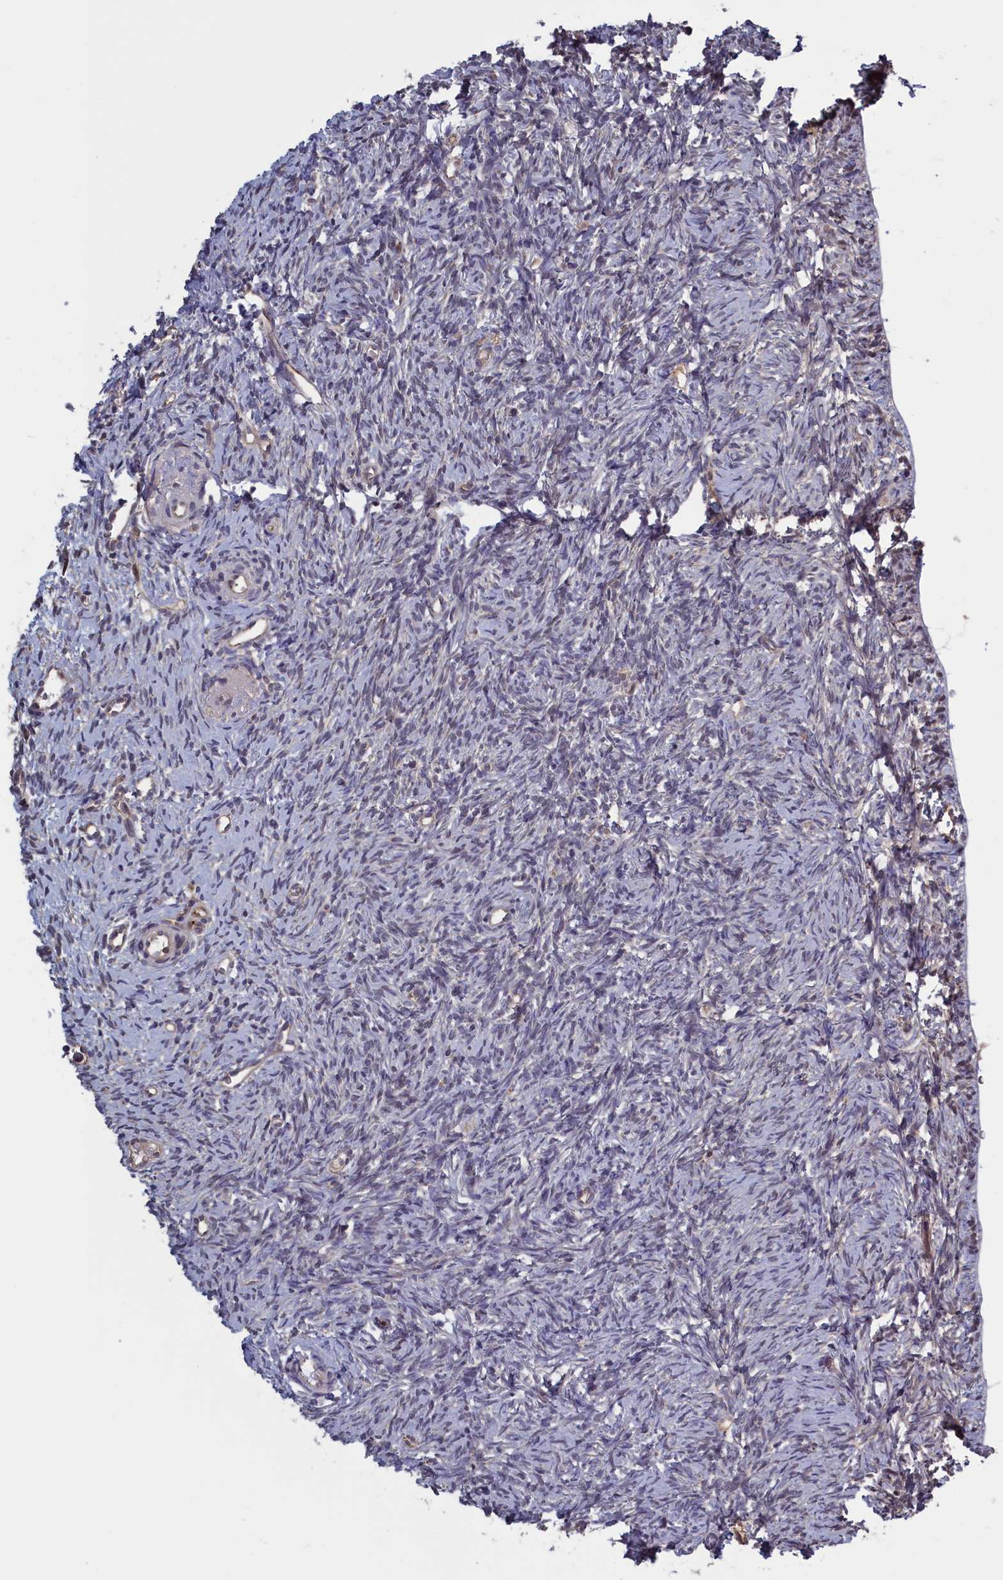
{"staining": {"intensity": "negative", "quantity": "none", "location": "none"}, "tissue": "ovary", "cell_type": "Ovarian stroma cells", "image_type": "normal", "snomed": [{"axis": "morphology", "description": "Normal tissue, NOS"}, {"axis": "topography", "description": "Ovary"}], "caption": "DAB immunohistochemical staining of benign human ovary displays no significant positivity in ovarian stroma cells. (DAB IHC with hematoxylin counter stain).", "gene": "PLP2", "patient": {"sex": "female", "age": 51}}